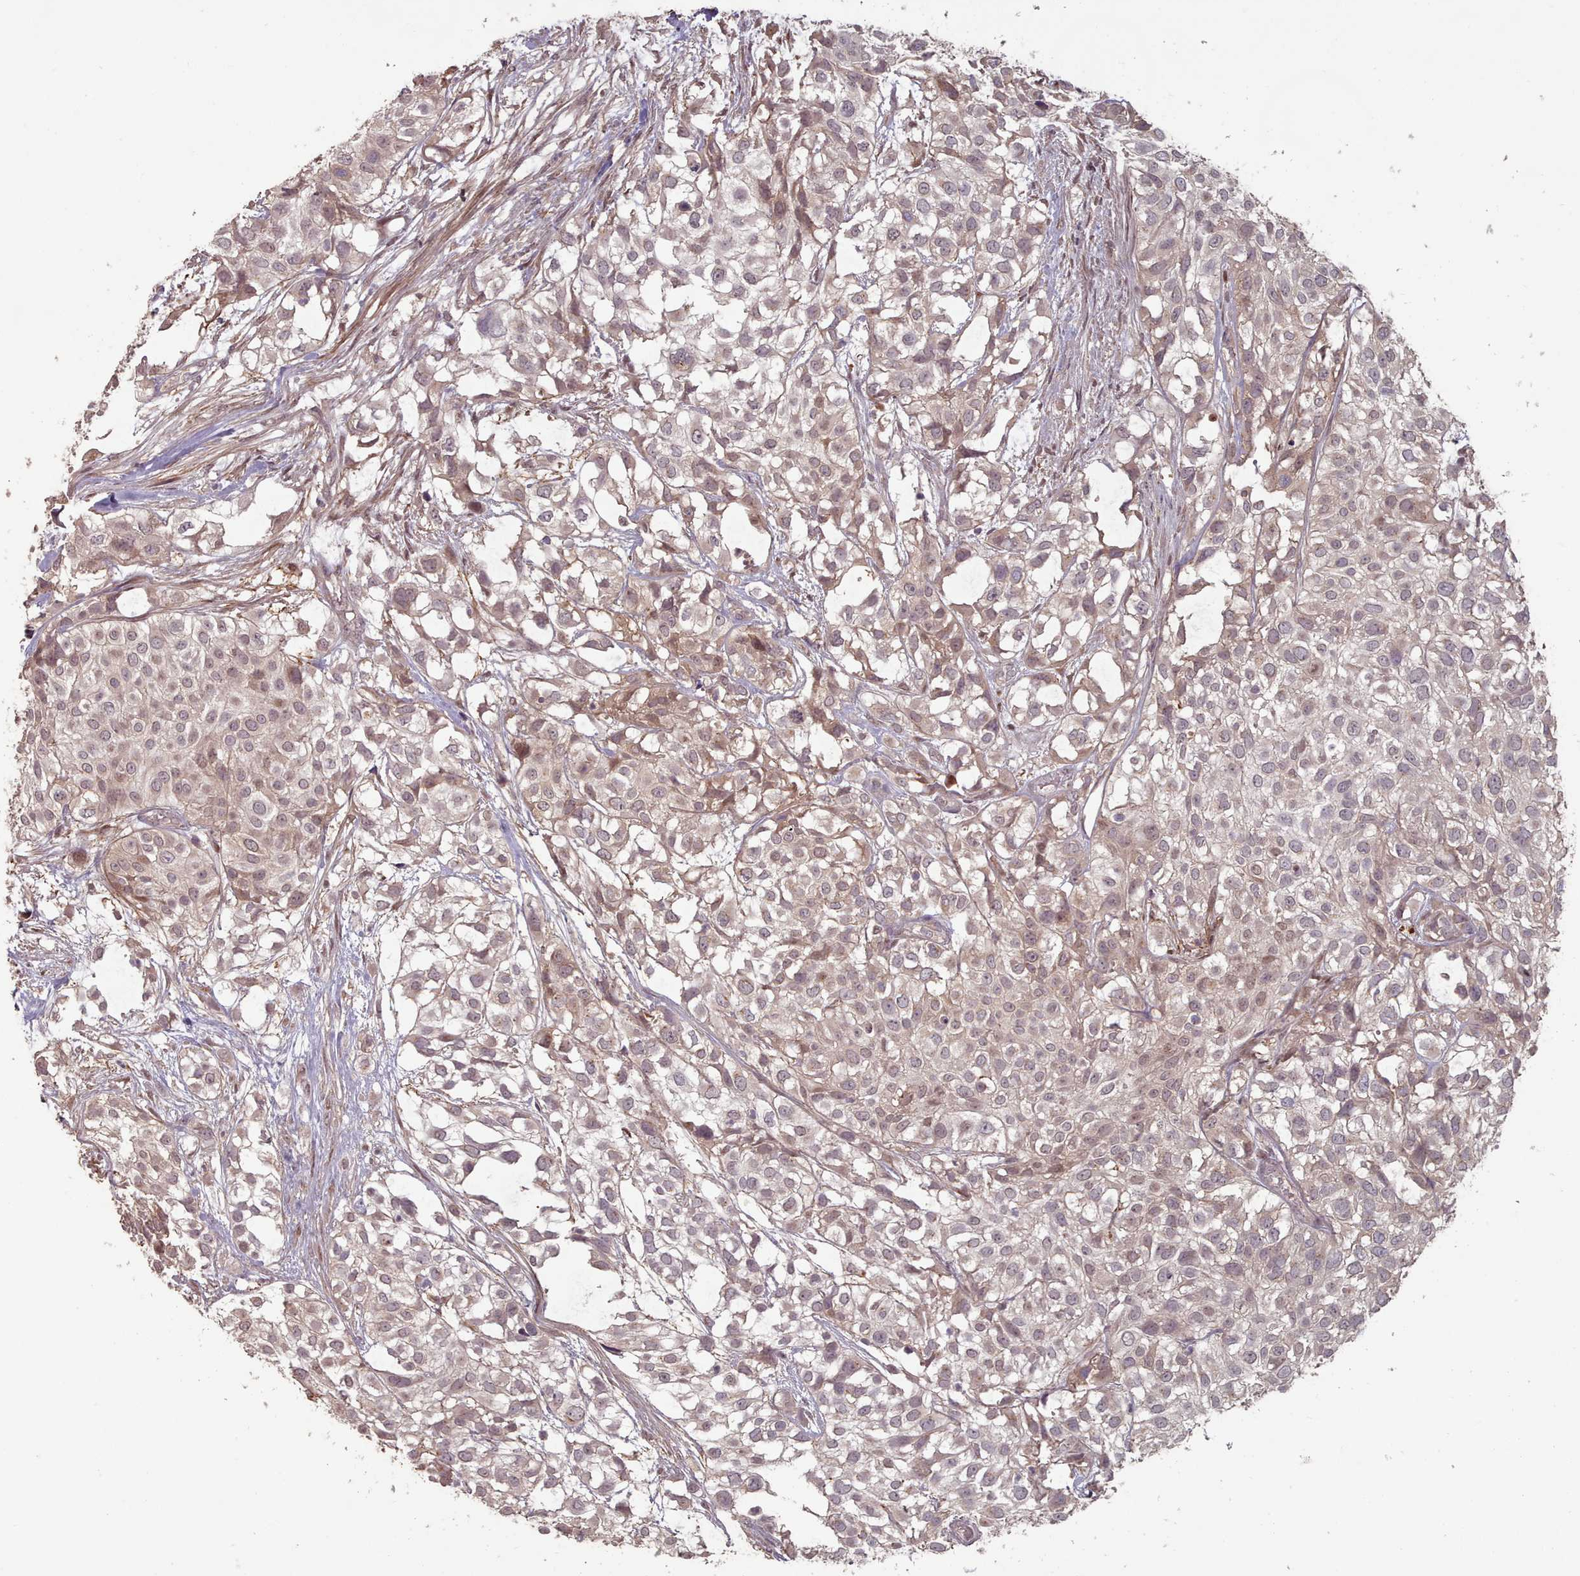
{"staining": {"intensity": "moderate", "quantity": "<25%", "location": "cytoplasmic/membranous,nuclear"}, "tissue": "urothelial cancer", "cell_type": "Tumor cells", "image_type": "cancer", "snomed": [{"axis": "morphology", "description": "Urothelial carcinoma, High grade"}, {"axis": "topography", "description": "Urinary bladder"}], "caption": "DAB (3,3'-diaminobenzidine) immunohistochemical staining of human urothelial carcinoma (high-grade) shows moderate cytoplasmic/membranous and nuclear protein positivity in about <25% of tumor cells.", "gene": "ERCC6L", "patient": {"sex": "male", "age": 56}}